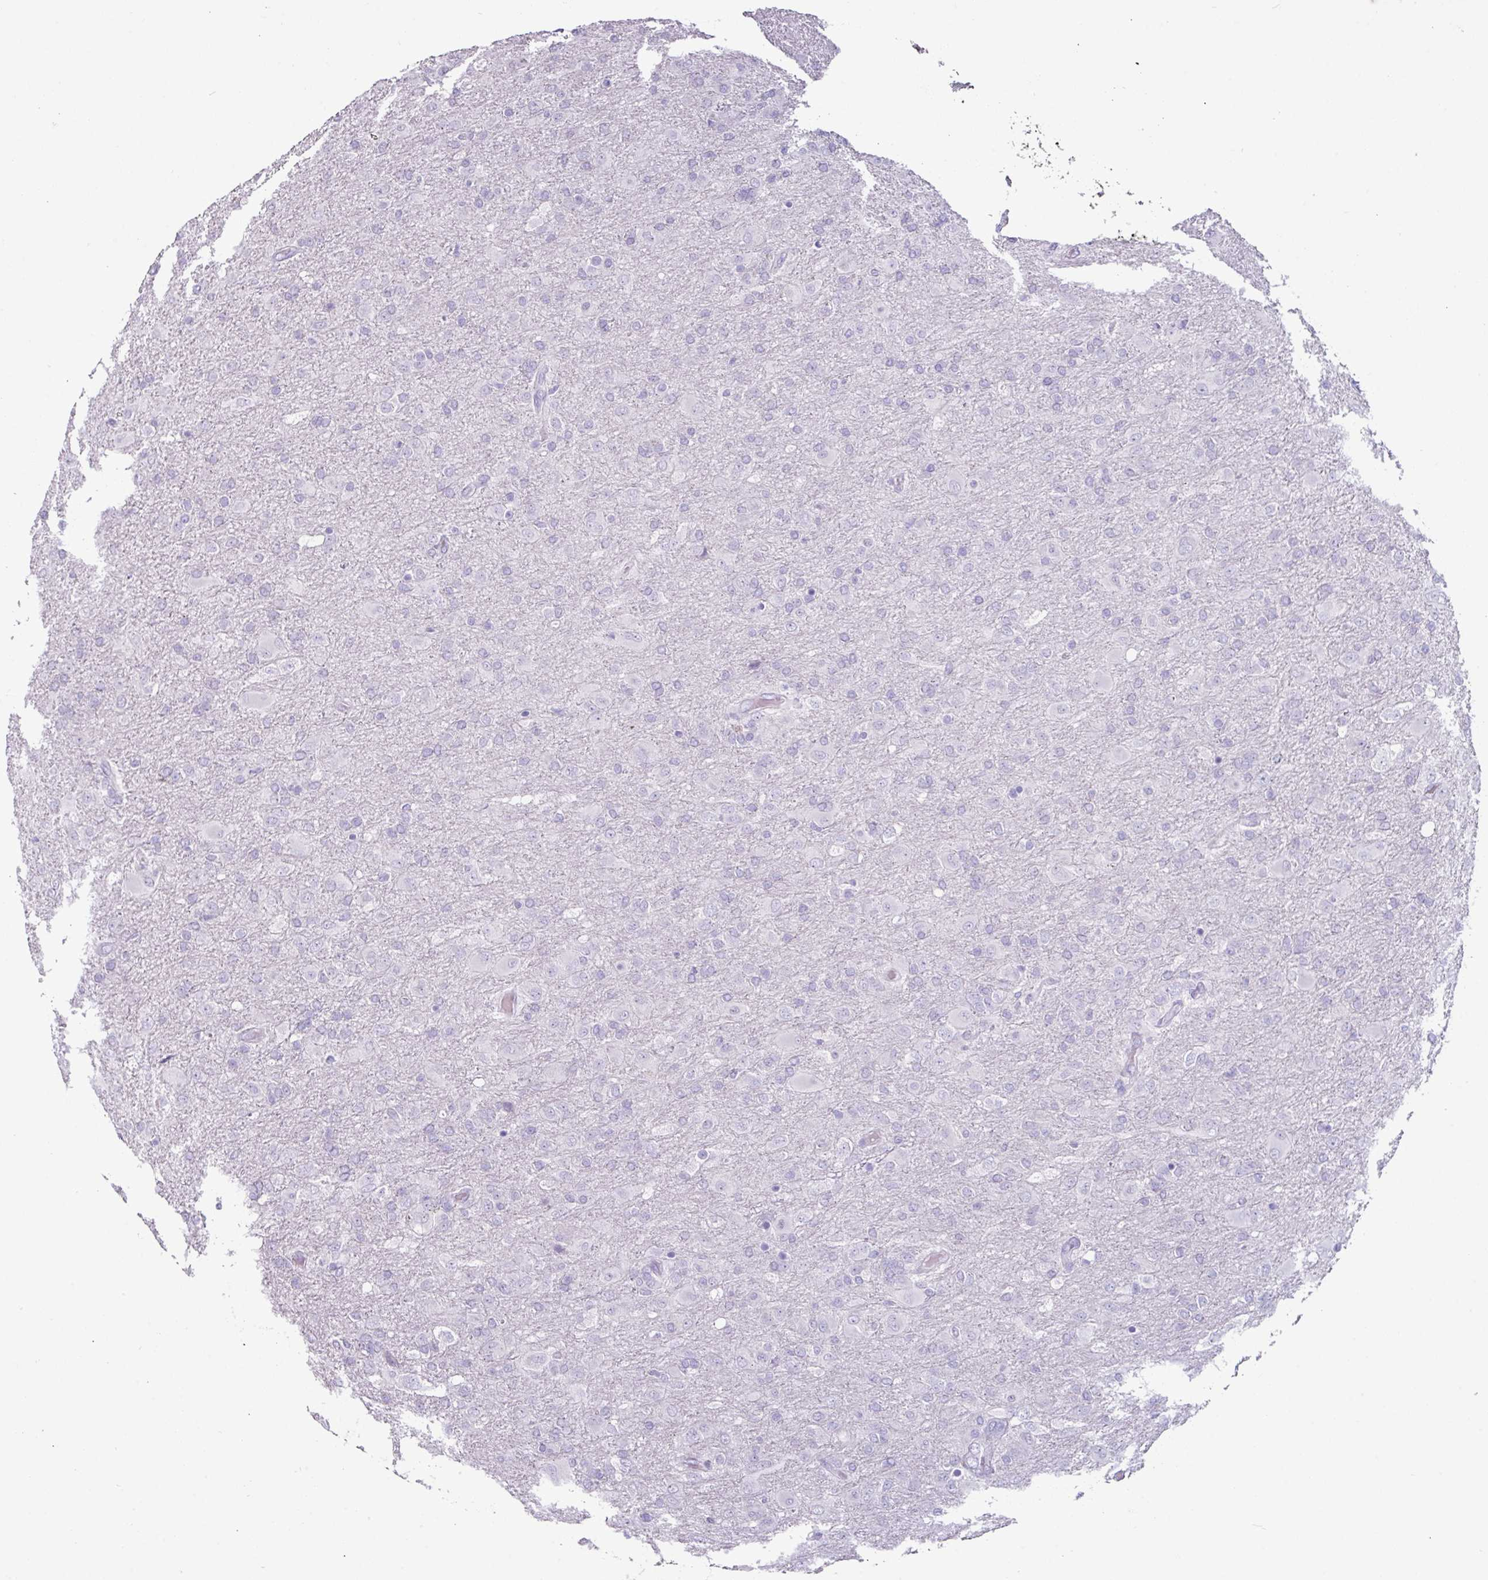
{"staining": {"intensity": "negative", "quantity": "none", "location": "none"}, "tissue": "glioma", "cell_type": "Tumor cells", "image_type": "cancer", "snomed": [{"axis": "morphology", "description": "Glioma, malignant, Low grade"}, {"axis": "topography", "description": "Brain"}], "caption": "This is an immunohistochemistry (IHC) micrograph of human malignant glioma (low-grade). There is no positivity in tumor cells.", "gene": "GLP2R", "patient": {"sex": "male", "age": 65}}